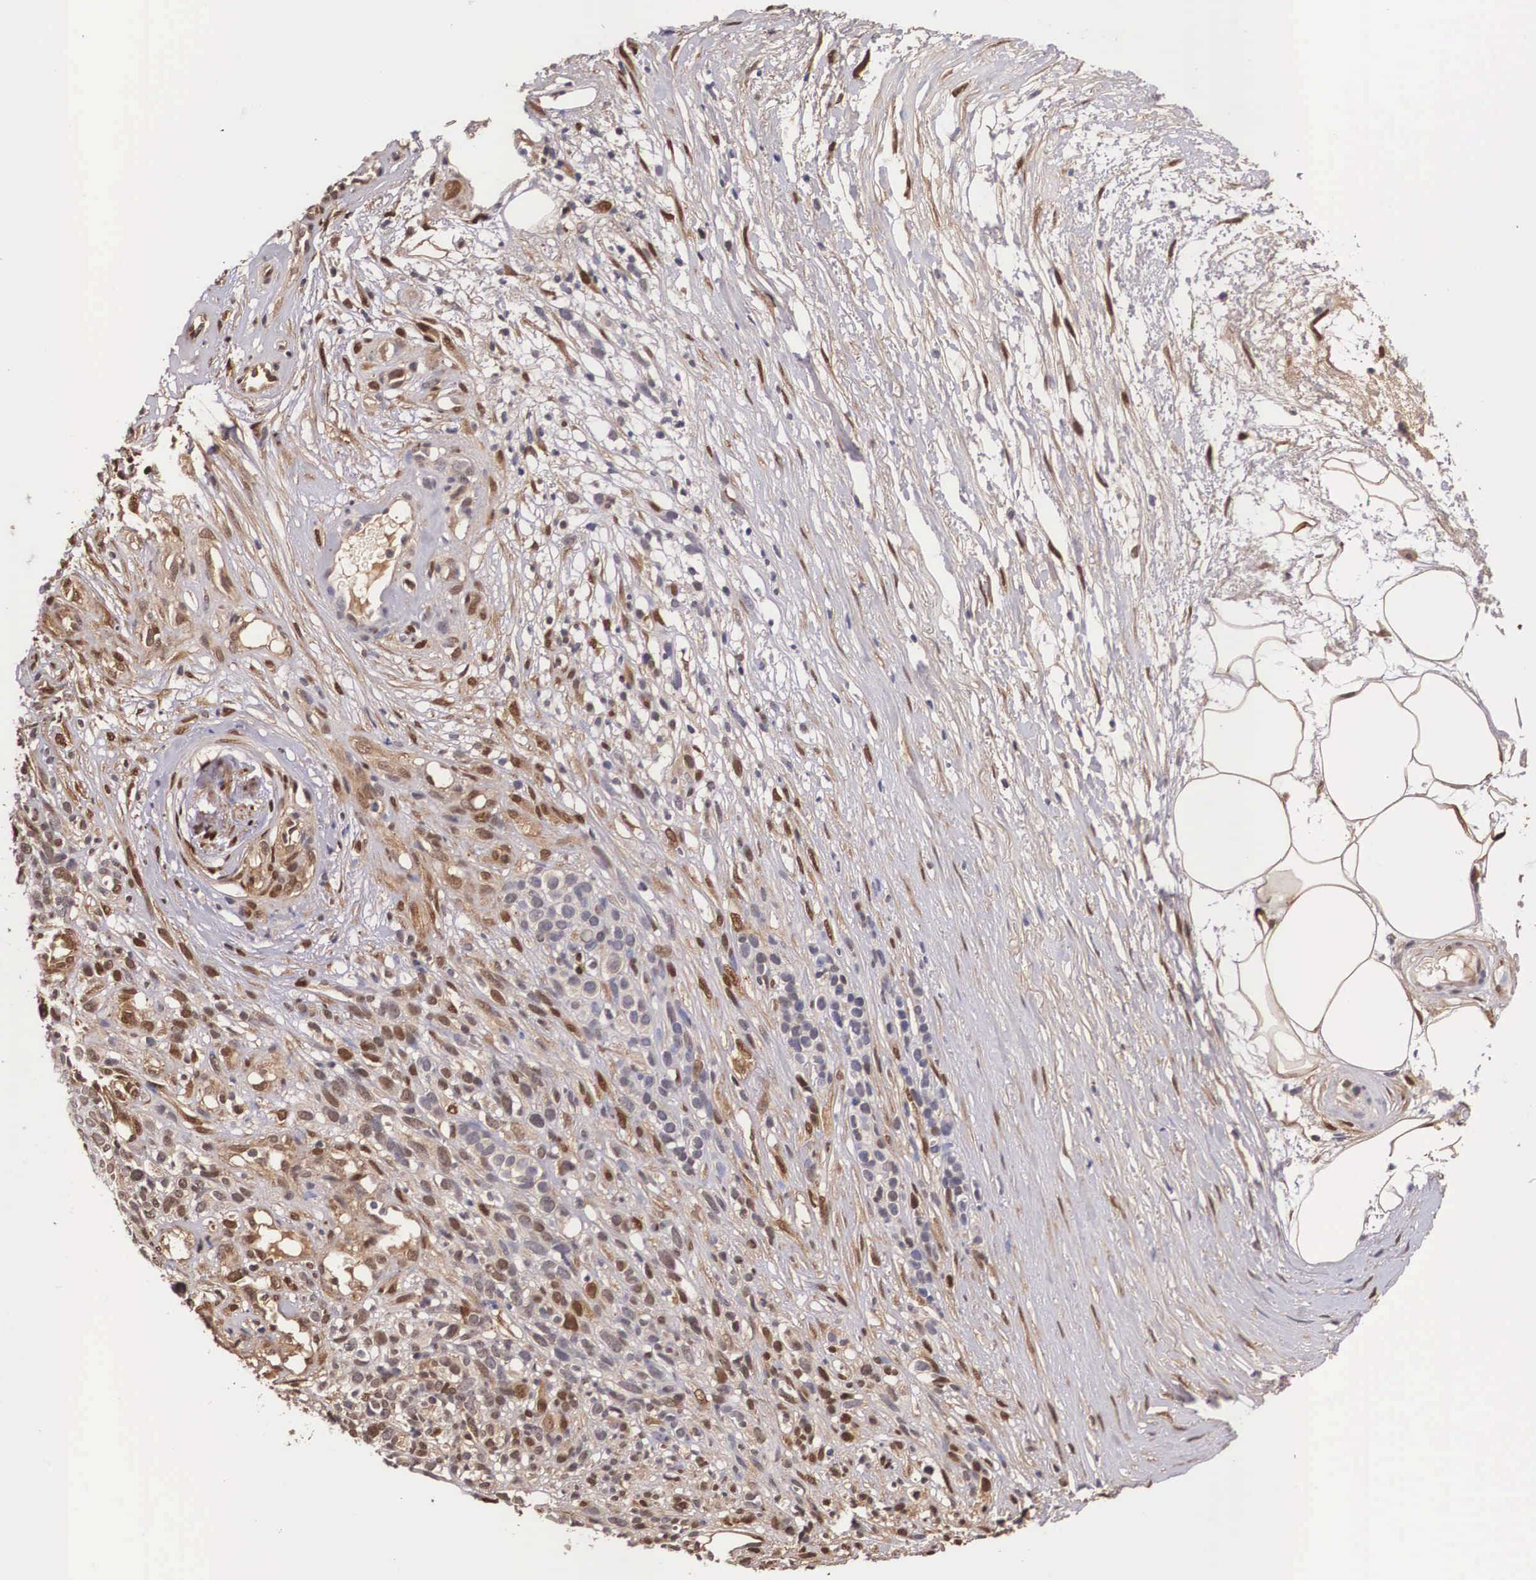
{"staining": {"intensity": "moderate", "quantity": "25%-75%", "location": "nuclear"}, "tissue": "melanoma", "cell_type": "Tumor cells", "image_type": "cancer", "snomed": [{"axis": "morphology", "description": "Malignant melanoma, NOS"}, {"axis": "topography", "description": "Skin"}], "caption": "Immunohistochemistry (DAB (3,3'-diaminobenzidine)) staining of human melanoma shows moderate nuclear protein expression in approximately 25%-75% of tumor cells.", "gene": "LGALS1", "patient": {"sex": "female", "age": 85}}